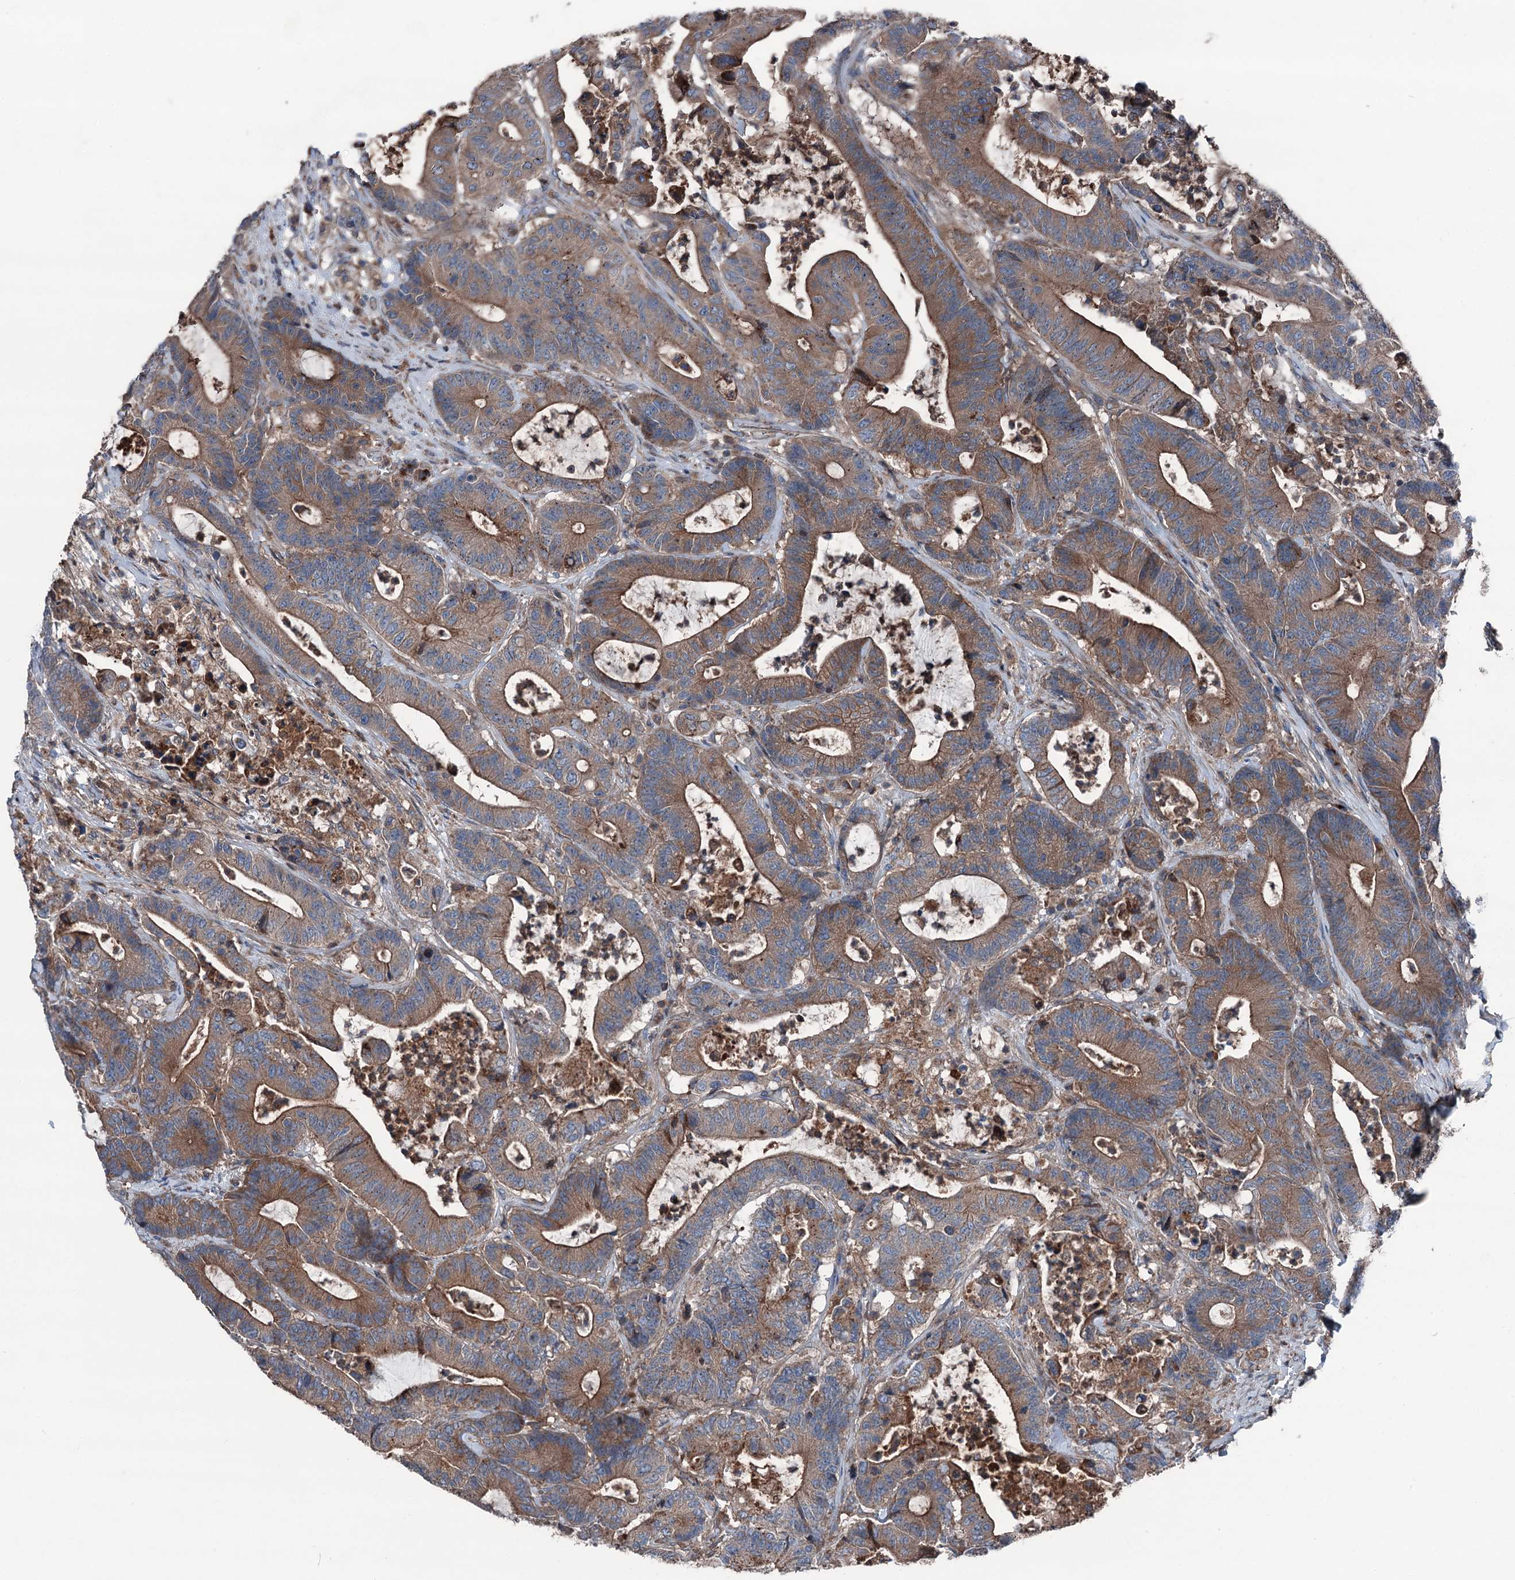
{"staining": {"intensity": "strong", "quantity": ">75%", "location": "cytoplasmic/membranous"}, "tissue": "colorectal cancer", "cell_type": "Tumor cells", "image_type": "cancer", "snomed": [{"axis": "morphology", "description": "Adenocarcinoma, NOS"}, {"axis": "topography", "description": "Colon"}], "caption": "Tumor cells reveal high levels of strong cytoplasmic/membranous expression in about >75% of cells in human colorectal adenocarcinoma.", "gene": "RUFY1", "patient": {"sex": "female", "age": 84}}